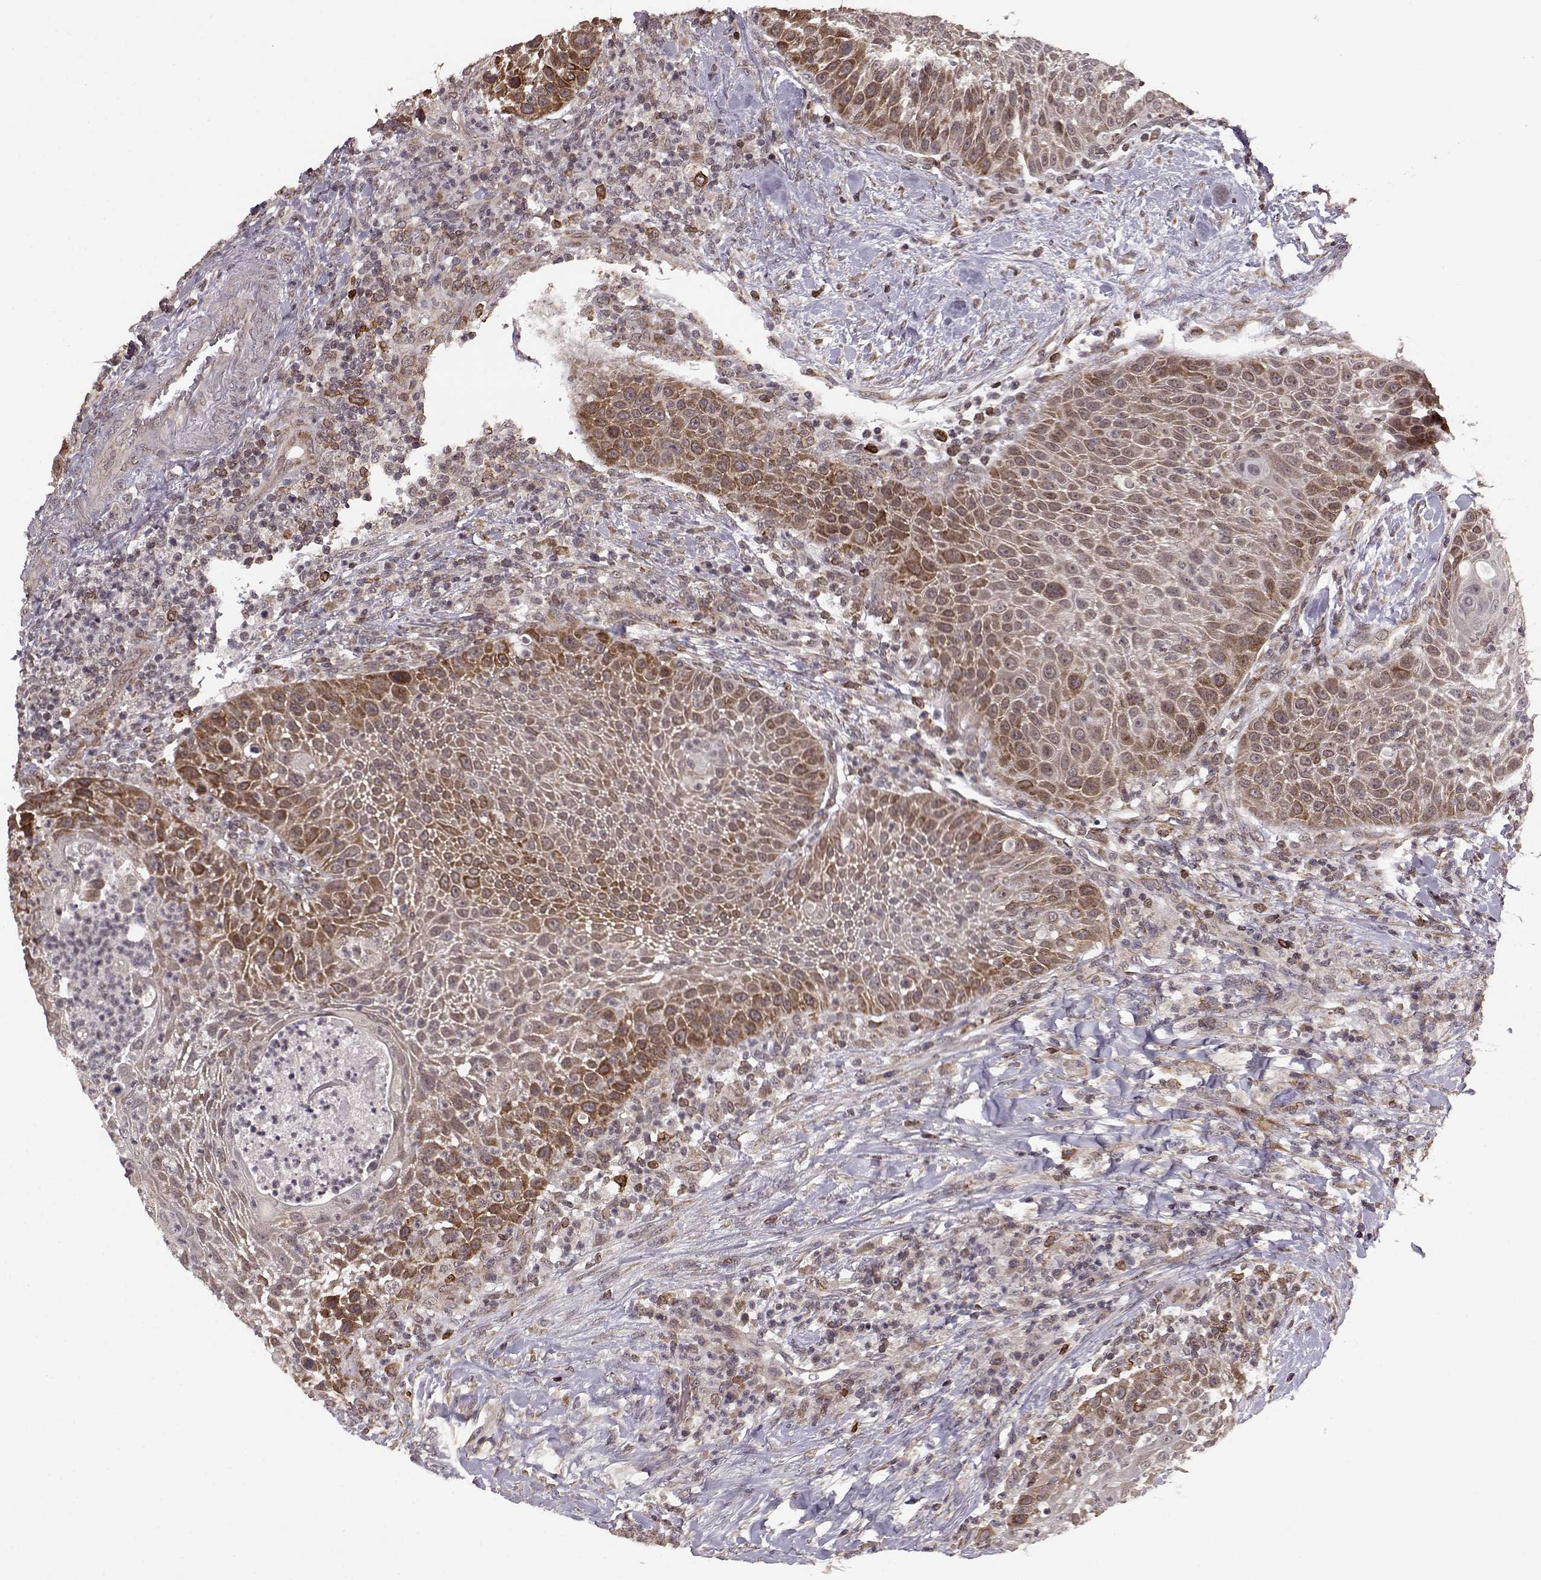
{"staining": {"intensity": "moderate", "quantity": ">75%", "location": "cytoplasmic/membranous"}, "tissue": "head and neck cancer", "cell_type": "Tumor cells", "image_type": "cancer", "snomed": [{"axis": "morphology", "description": "Squamous cell carcinoma, NOS"}, {"axis": "topography", "description": "Head-Neck"}], "caption": "Protein staining of head and neck cancer (squamous cell carcinoma) tissue reveals moderate cytoplasmic/membranous staining in approximately >75% of tumor cells. Using DAB (3,3'-diaminobenzidine) (brown) and hematoxylin (blue) stains, captured at high magnification using brightfield microscopy.", "gene": "ELOVL5", "patient": {"sex": "male", "age": 69}}